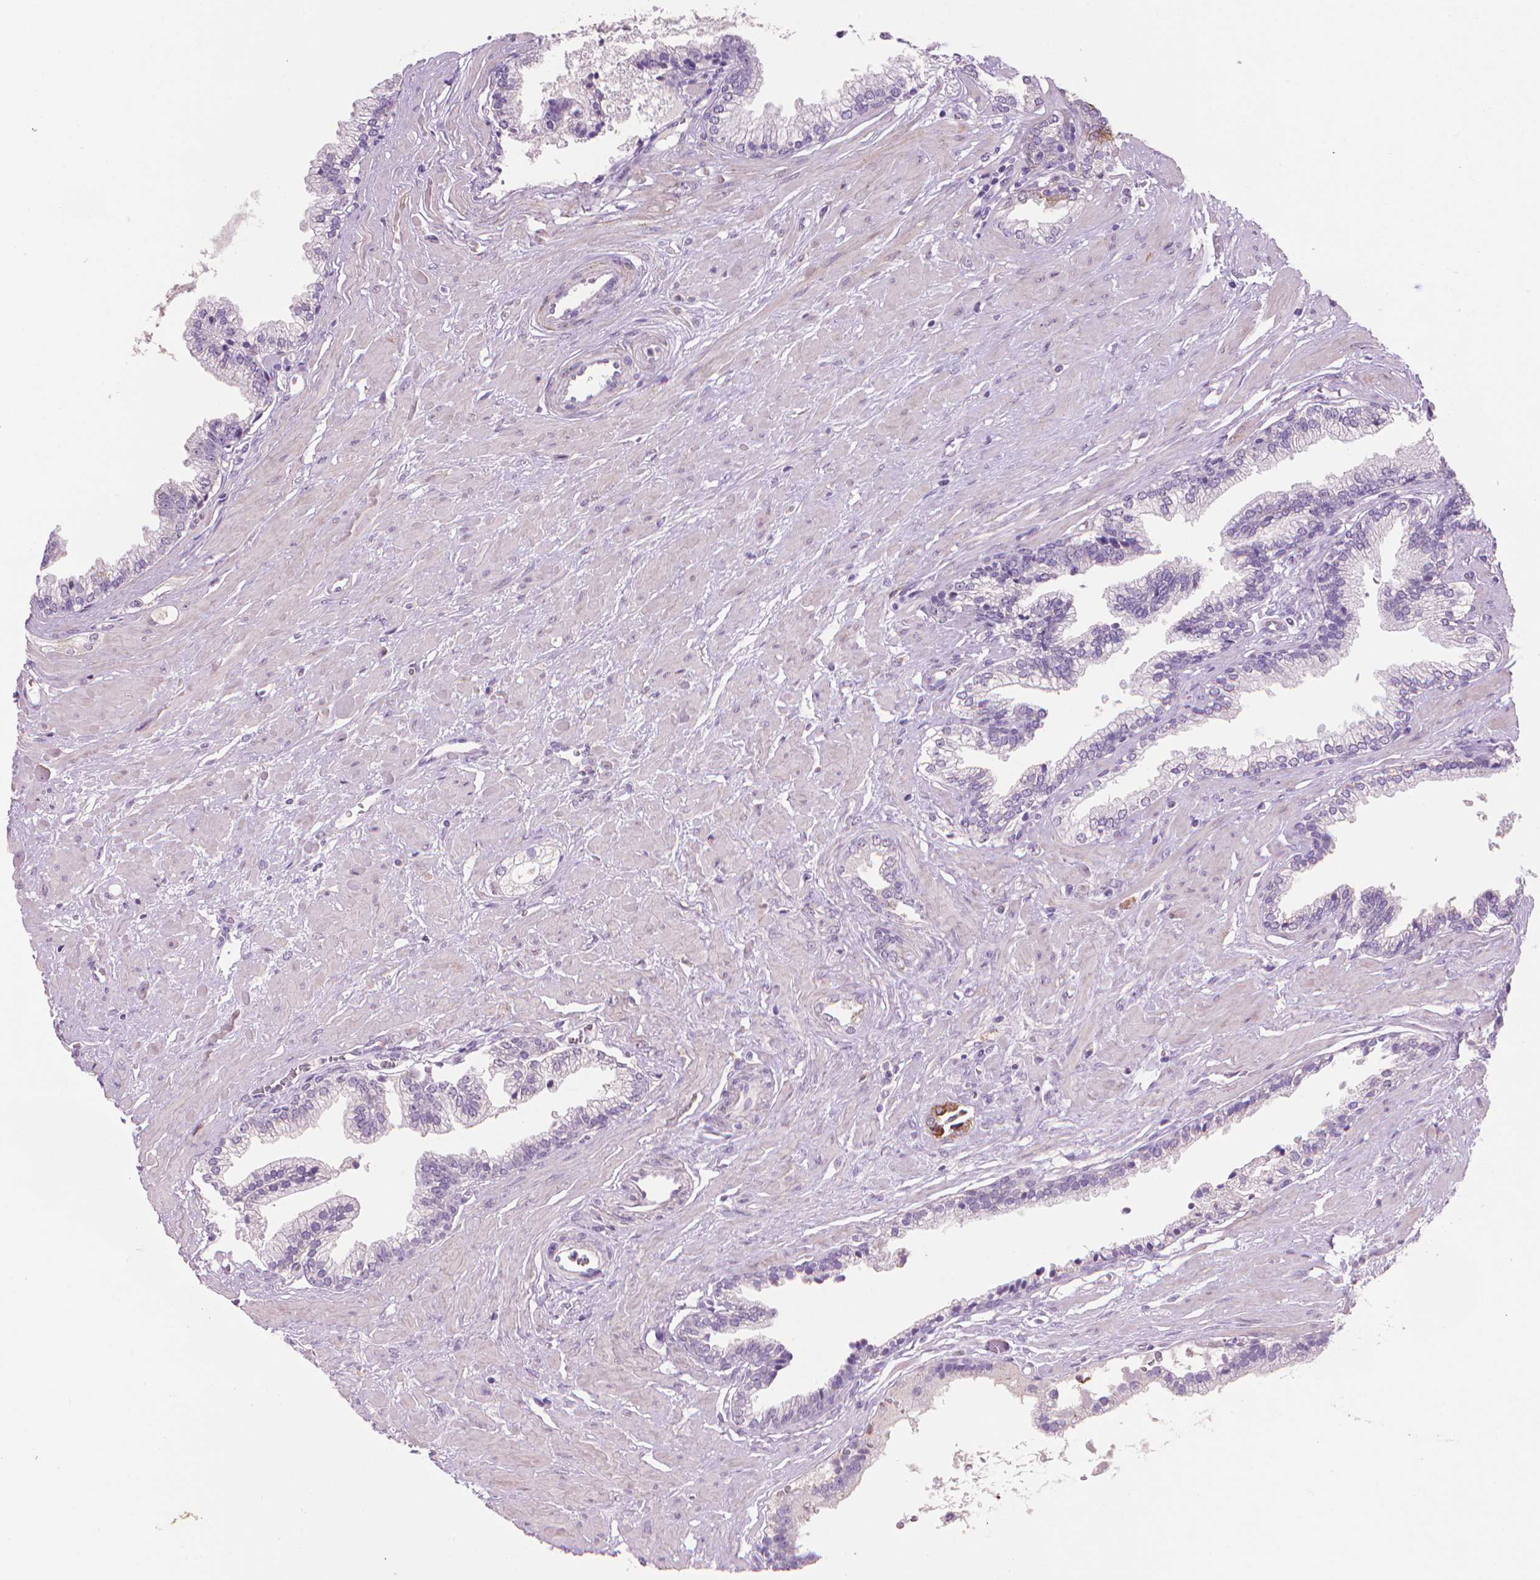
{"staining": {"intensity": "negative", "quantity": "none", "location": "none"}, "tissue": "prostate cancer", "cell_type": "Tumor cells", "image_type": "cancer", "snomed": [{"axis": "morphology", "description": "Adenocarcinoma, Low grade"}, {"axis": "topography", "description": "Prostate"}], "caption": "Tumor cells are negative for protein expression in human prostate cancer.", "gene": "MUC1", "patient": {"sex": "male", "age": 60}}